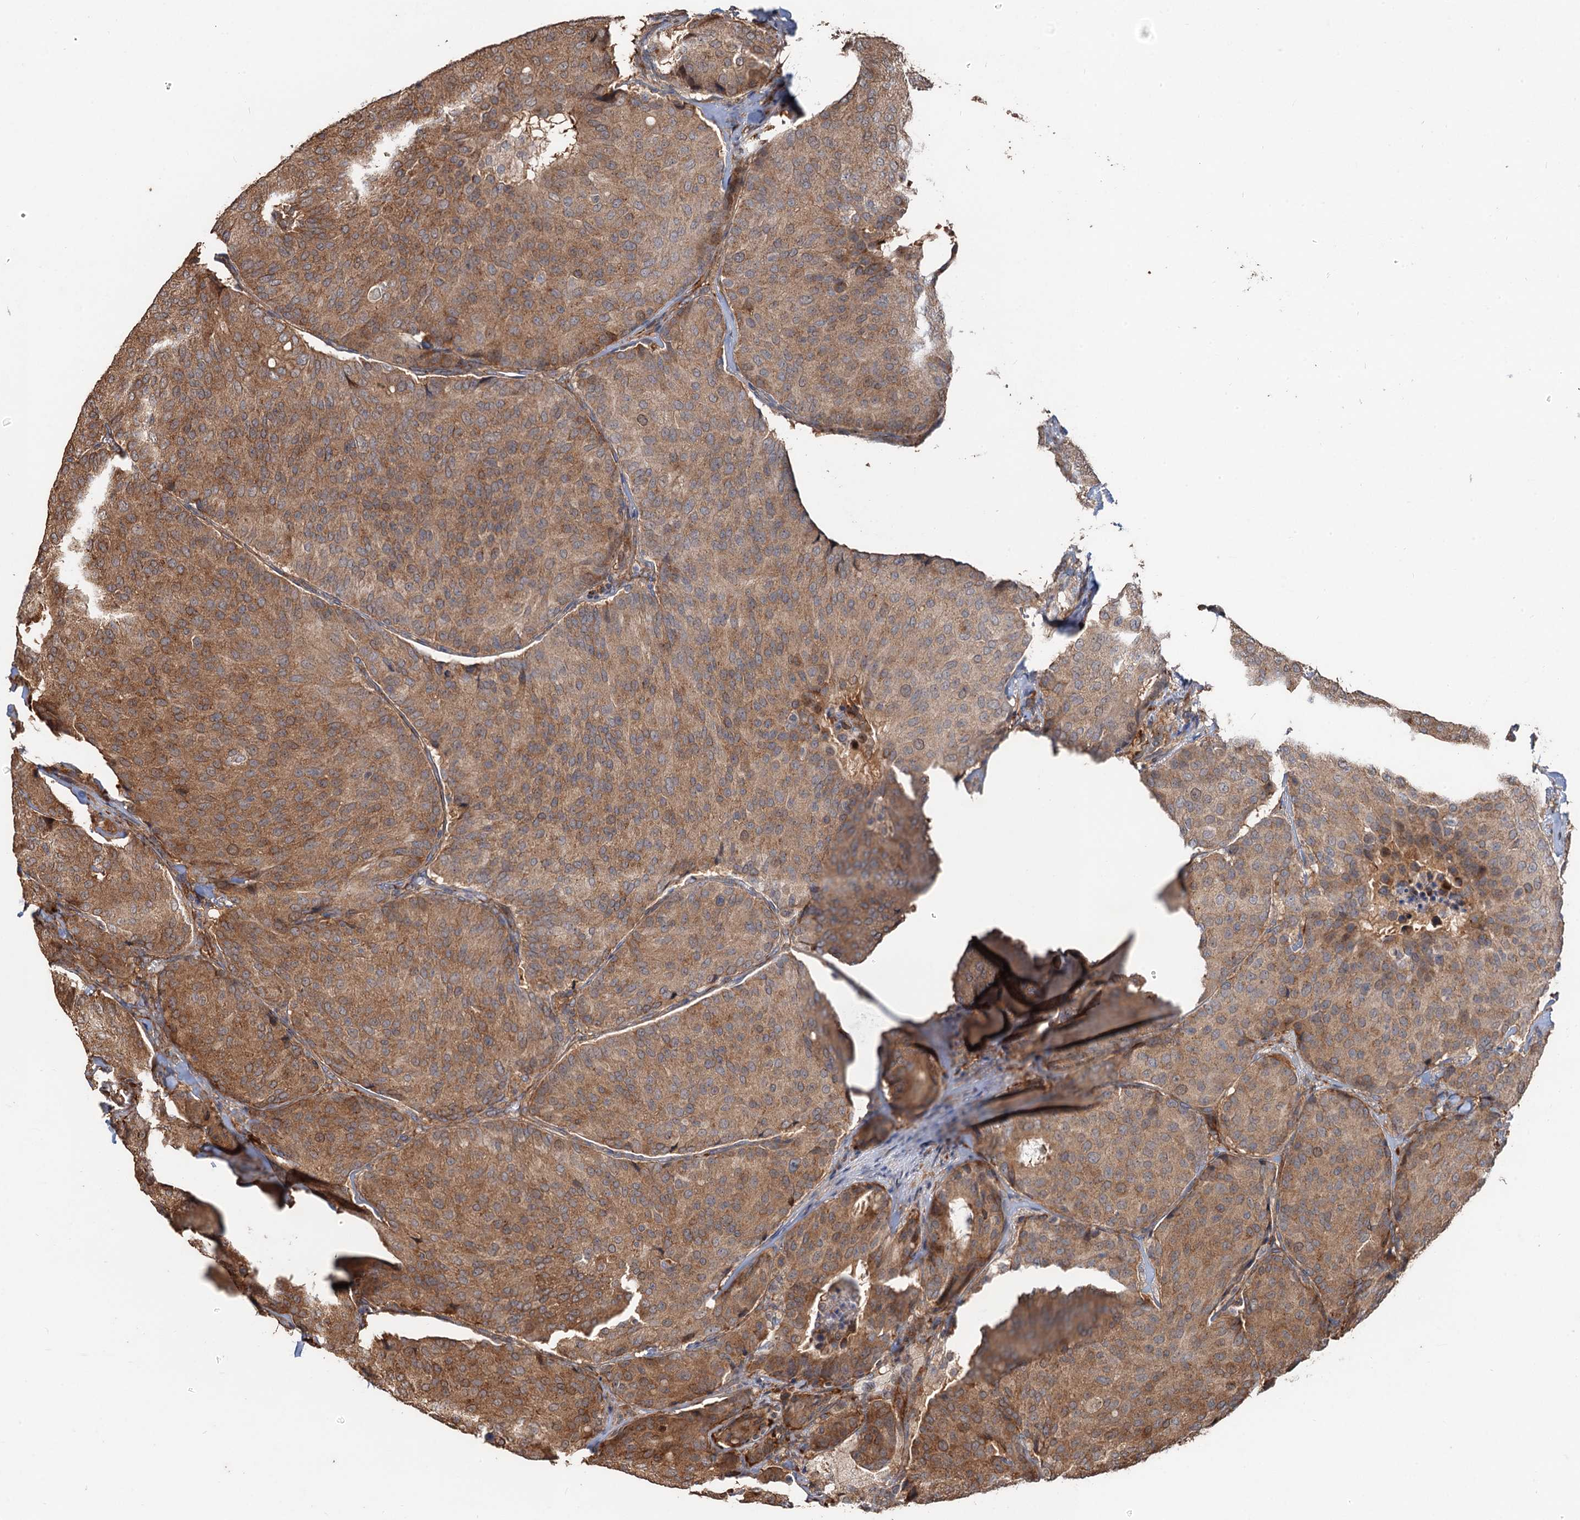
{"staining": {"intensity": "moderate", "quantity": ">75%", "location": "cytoplasmic/membranous"}, "tissue": "breast cancer", "cell_type": "Tumor cells", "image_type": "cancer", "snomed": [{"axis": "morphology", "description": "Duct carcinoma"}, {"axis": "topography", "description": "Breast"}], "caption": "Breast cancer stained with immunohistochemistry (IHC) displays moderate cytoplasmic/membranous expression in approximately >75% of tumor cells.", "gene": "DEXI", "patient": {"sex": "female", "age": 75}}